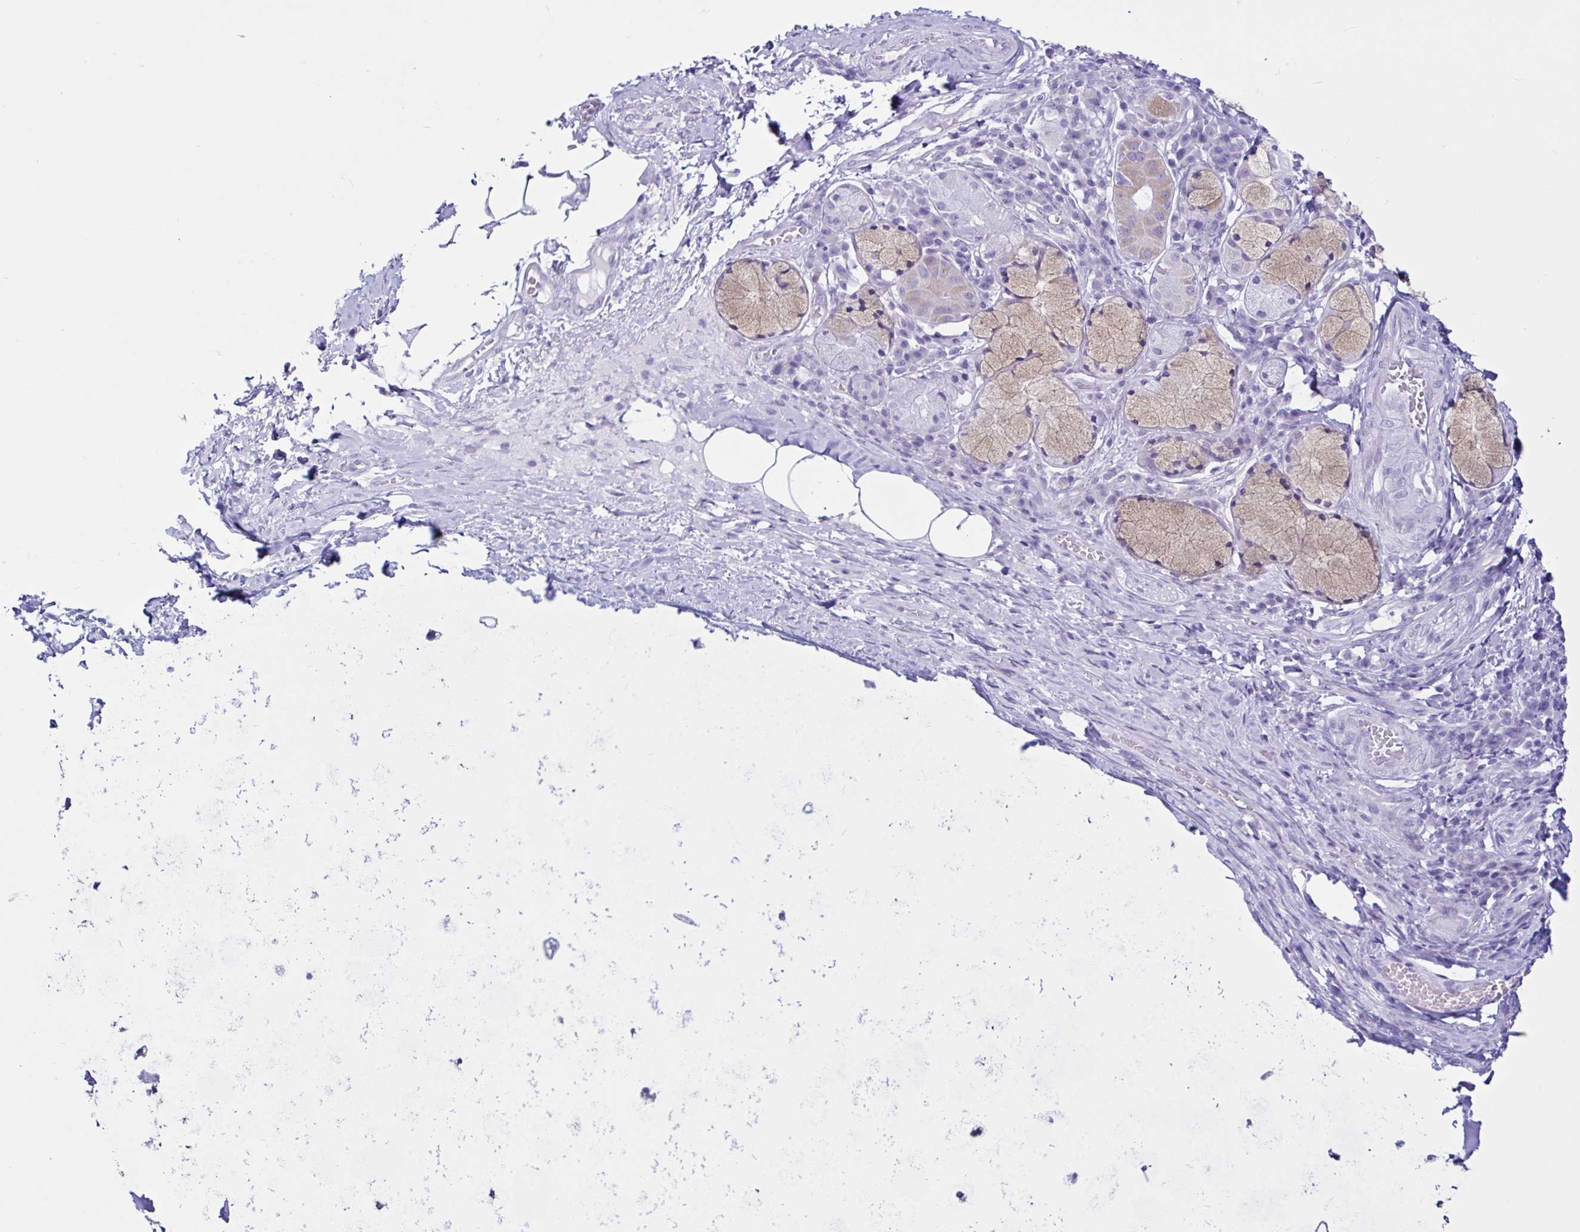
{"staining": {"intensity": "negative", "quantity": "none", "location": "none"}, "tissue": "adipose tissue", "cell_type": "Adipocytes", "image_type": "normal", "snomed": [{"axis": "morphology", "description": "Normal tissue, NOS"}, {"axis": "topography", "description": "Cartilage tissue"}, {"axis": "topography", "description": "Bronchus"}], "caption": "A histopathology image of adipose tissue stained for a protein shows no brown staining in adipocytes. (IHC, brightfield microscopy, high magnification).", "gene": "CYP19A1", "patient": {"sex": "male", "age": 56}}